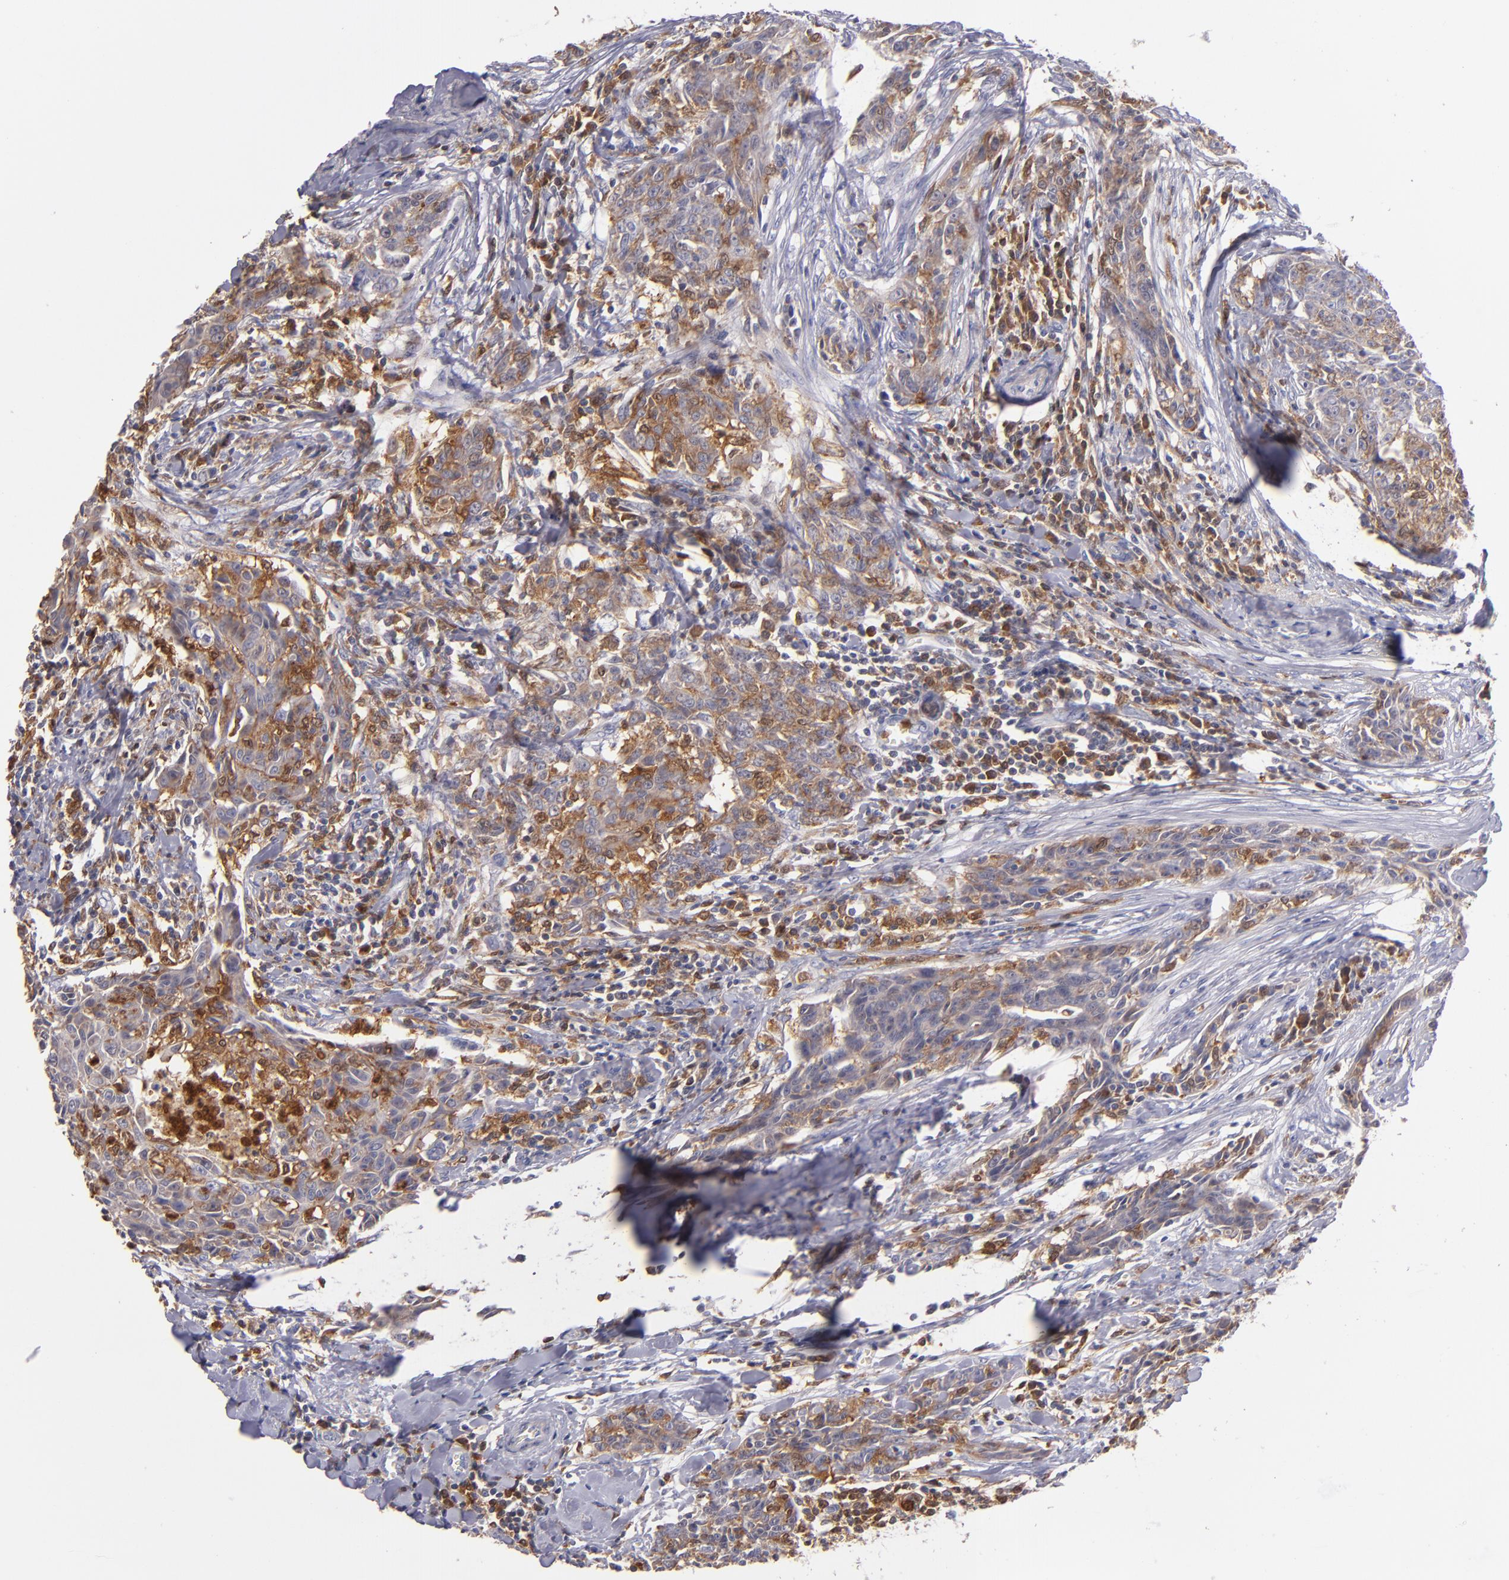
{"staining": {"intensity": "moderate", "quantity": ">75%", "location": "cytoplasmic/membranous"}, "tissue": "breast cancer", "cell_type": "Tumor cells", "image_type": "cancer", "snomed": [{"axis": "morphology", "description": "Duct carcinoma"}, {"axis": "topography", "description": "Breast"}], "caption": "Moderate cytoplasmic/membranous protein positivity is present in approximately >75% of tumor cells in breast cancer.", "gene": "PRKCD", "patient": {"sex": "female", "age": 50}}